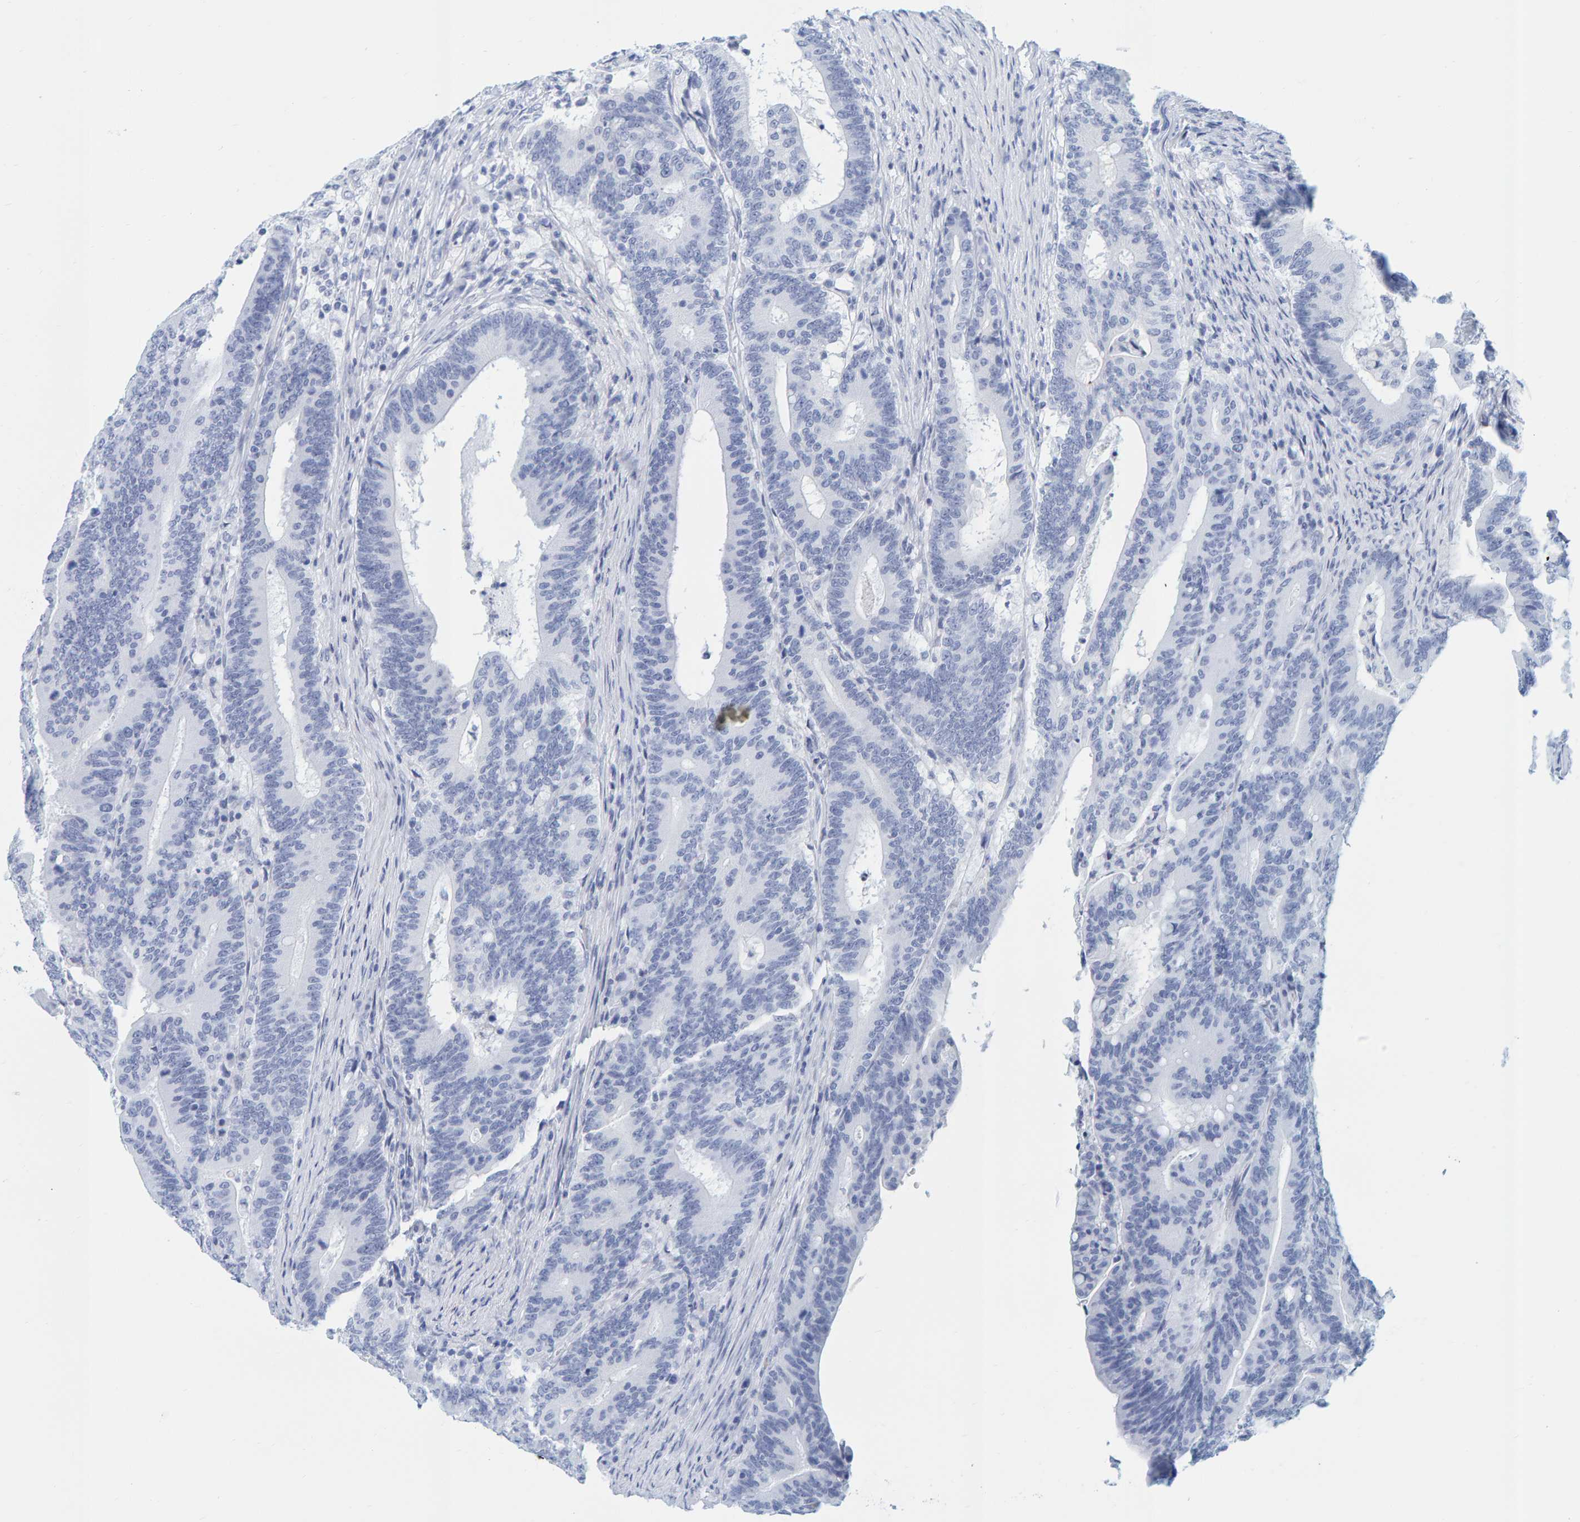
{"staining": {"intensity": "negative", "quantity": "none", "location": "none"}, "tissue": "colorectal cancer", "cell_type": "Tumor cells", "image_type": "cancer", "snomed": [{"axis": "morphology", "description": "Adenocarcinoma, NOS"}, {"axis": "topography", "description": "Colon"}], "caption": "Tumor cells are negative for brown protein staining in adenocarcinoma (colorectal).", "gene": "SFTPC", "patient": {"sex": "female", "age": 66}}